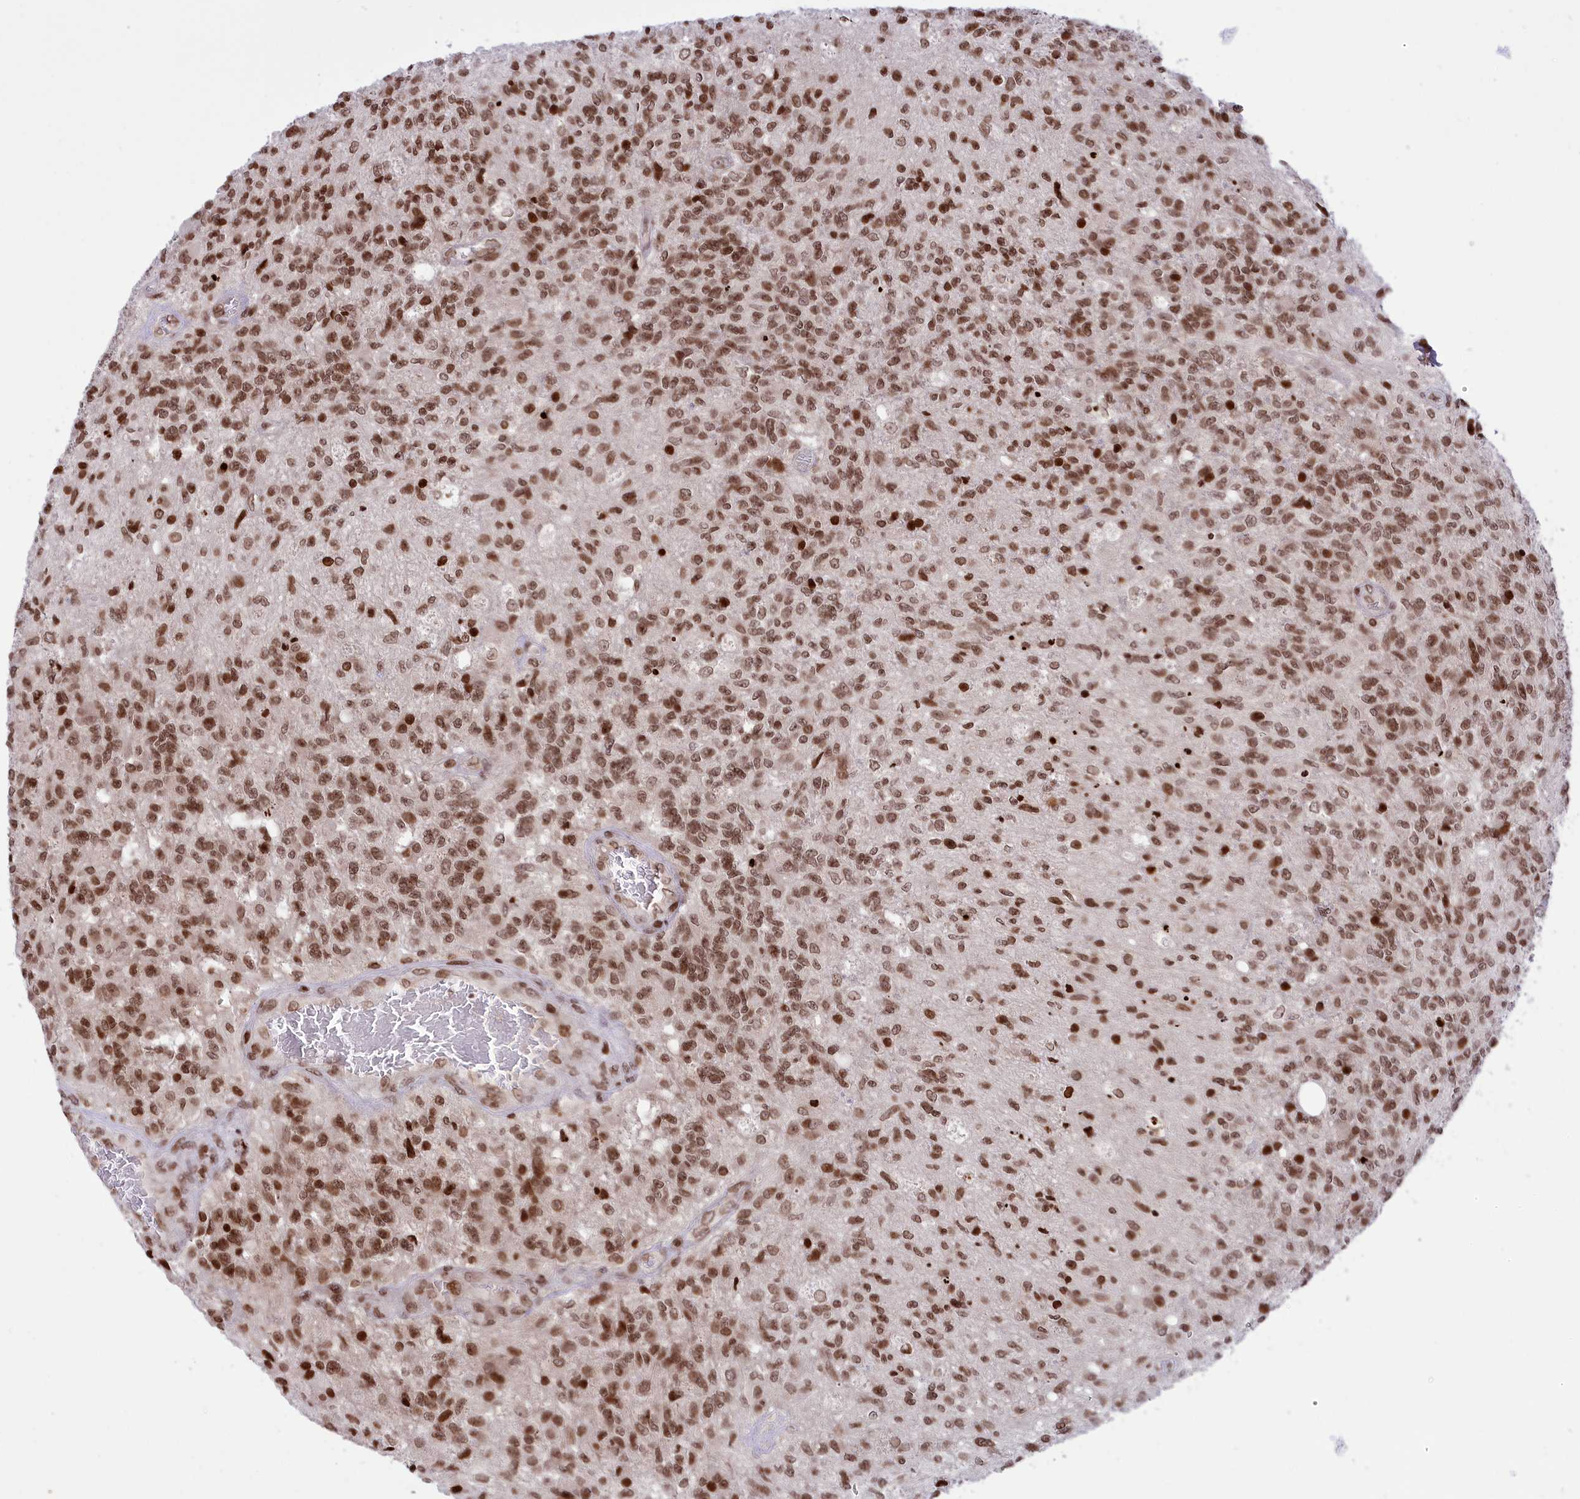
{"staining": {"intensity": "moderate", "quantity": ">75%", "location": "nuclear"}, "tissue": "glioma", "cell_type": "Tumor cells", "image_type": "cancer", "snomed": [{"axis": "morphology", "description": "Glioma, malignant, High grade"}, {"axis": "topography", "description": "Brain"}], "caption": "Glioma was stained to show a protein in brown. There is medium levels of moderate nuclear positivity in approximately >75% of tumor cells. The protein of interest is stained brown, and the nuclei are stained in blue (DAB IHC with brightfield microscopy, high magnification).", "gene": "TET2", "patient": {"sex": "male", "age": 56}}